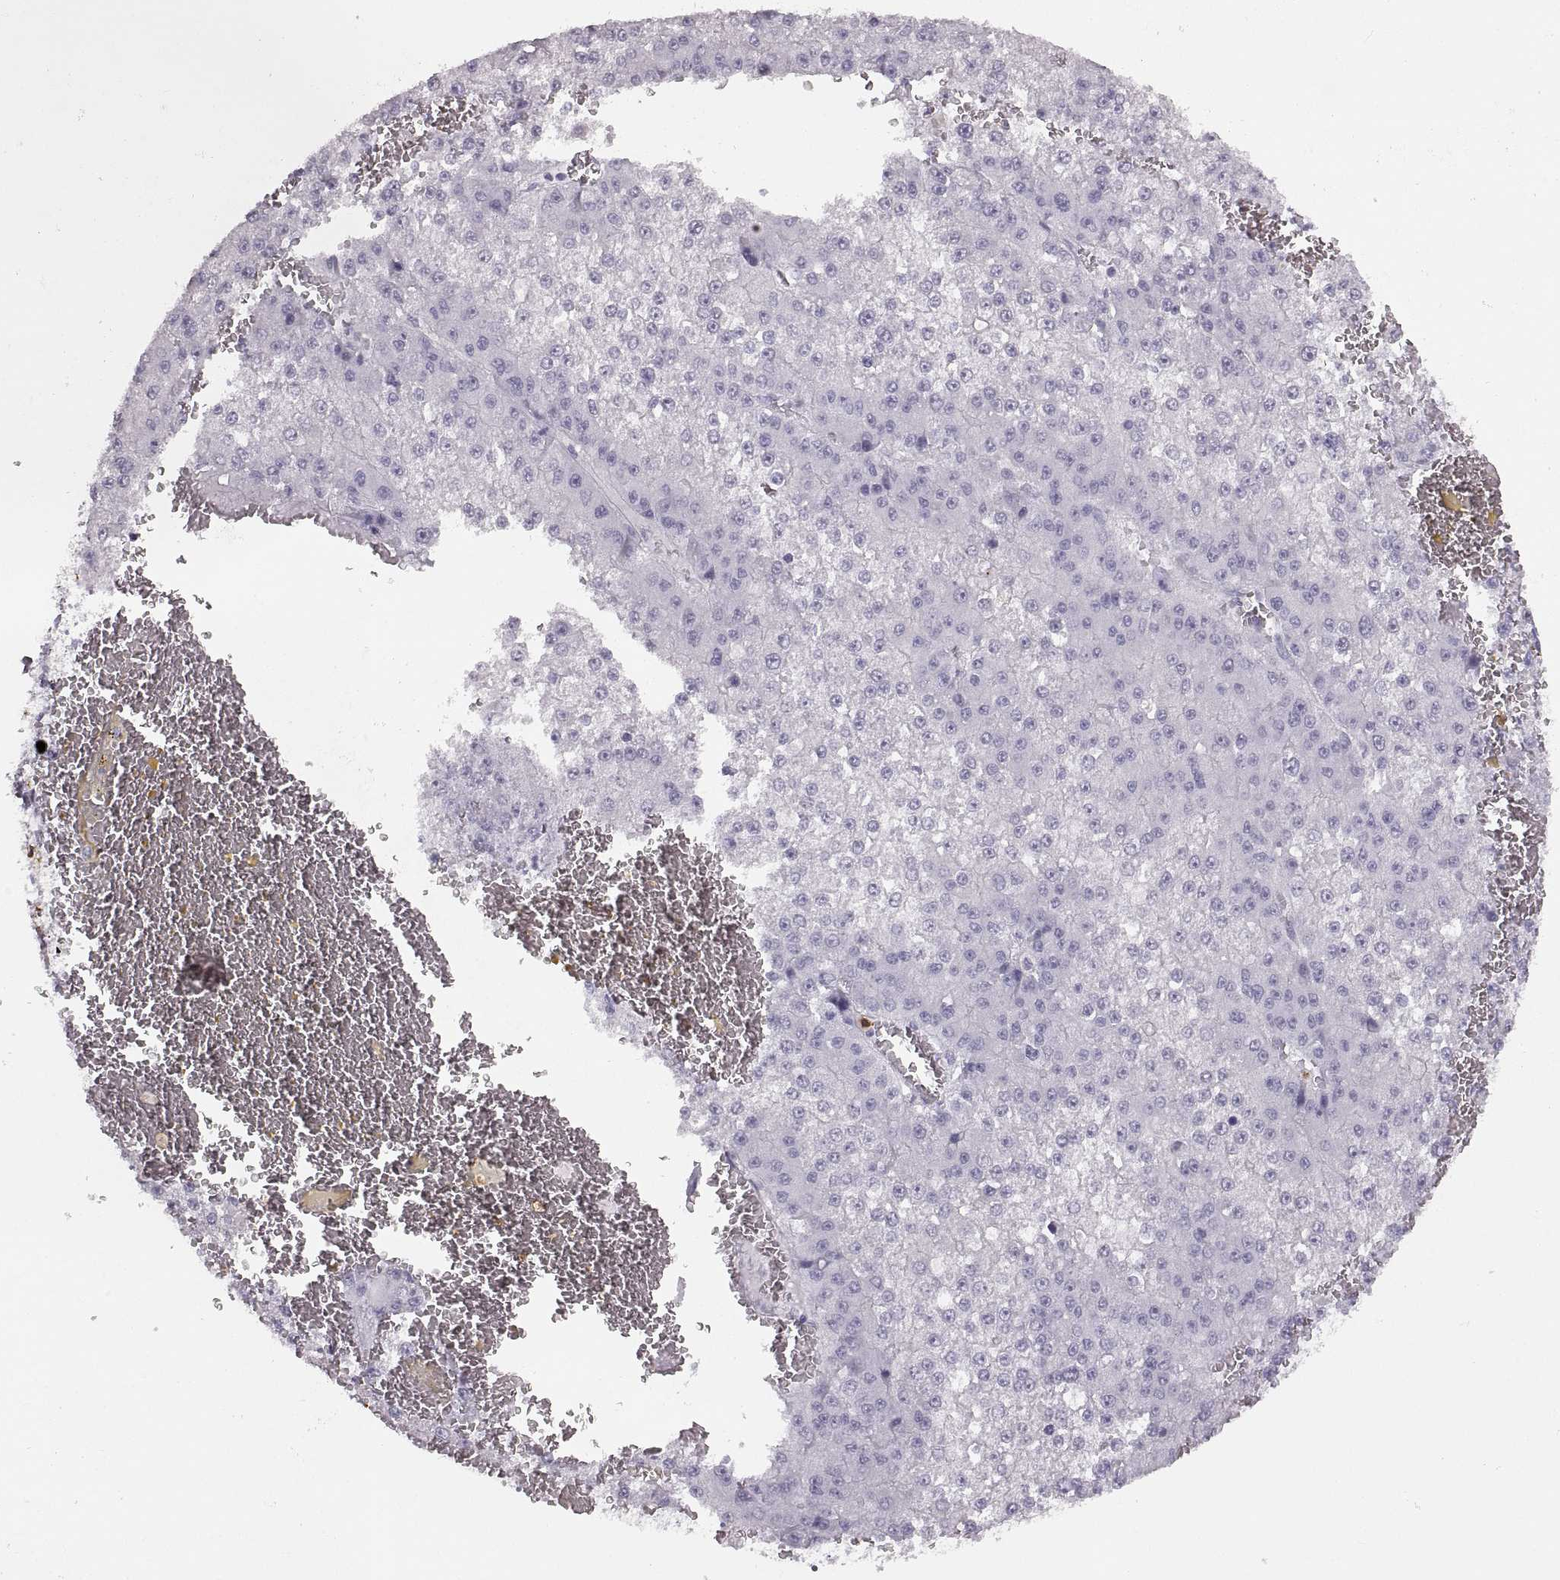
{"staining": {"intensity": "negative", "quantity": "none", "location": "none"}, "tissue": "liver cancer", "cell_type": "Tumor cells", "image_type": "cancer", "snomed": [{"axis": "morphology", "description": "Carcinoma, Hepatocellular, NOS"}, {"axis": "topography", "description": "Liver"}], "caption": "An image of human liver cancer (hepatocellular carcinoma) is negative for staining in tumor cells.", "gene": "MILR1", "patient": {"sex": "female", "age": 73}}